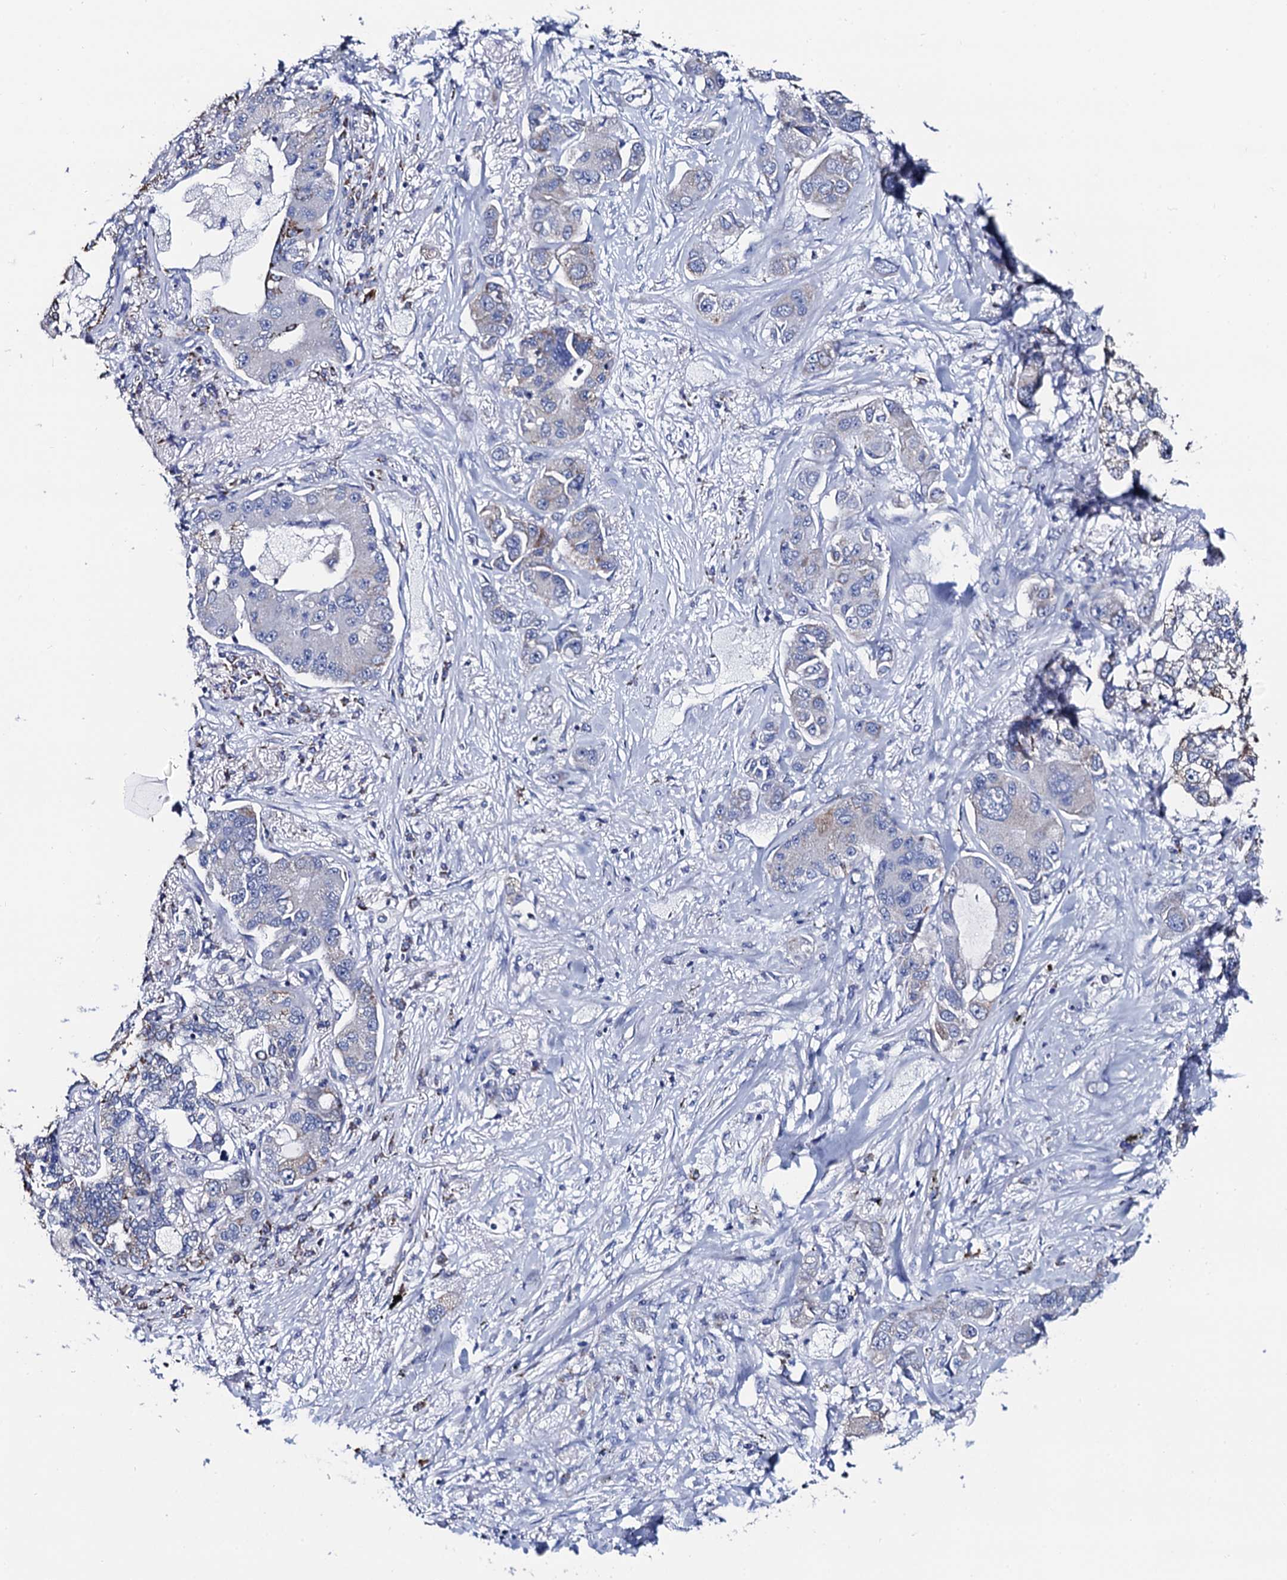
{"staining": {"intensity": "weak", "quantity": "<25%", "location": "cytoplasmic/membranous"}, "tissue": "lung cancer", "cell_type": "Tumor cells", "image_type": "cancer", "snomed": [{"axis": "morphology", "description": "Adenocarcinoma, NOS"}, {"axis": "topography", "description": "Lung"}], "caption": "There is no significant staining in tumor cells of adenocarcinoma (lung).", "gene": "ACADSB", "patient": {"sex": "male", "age": 49}}